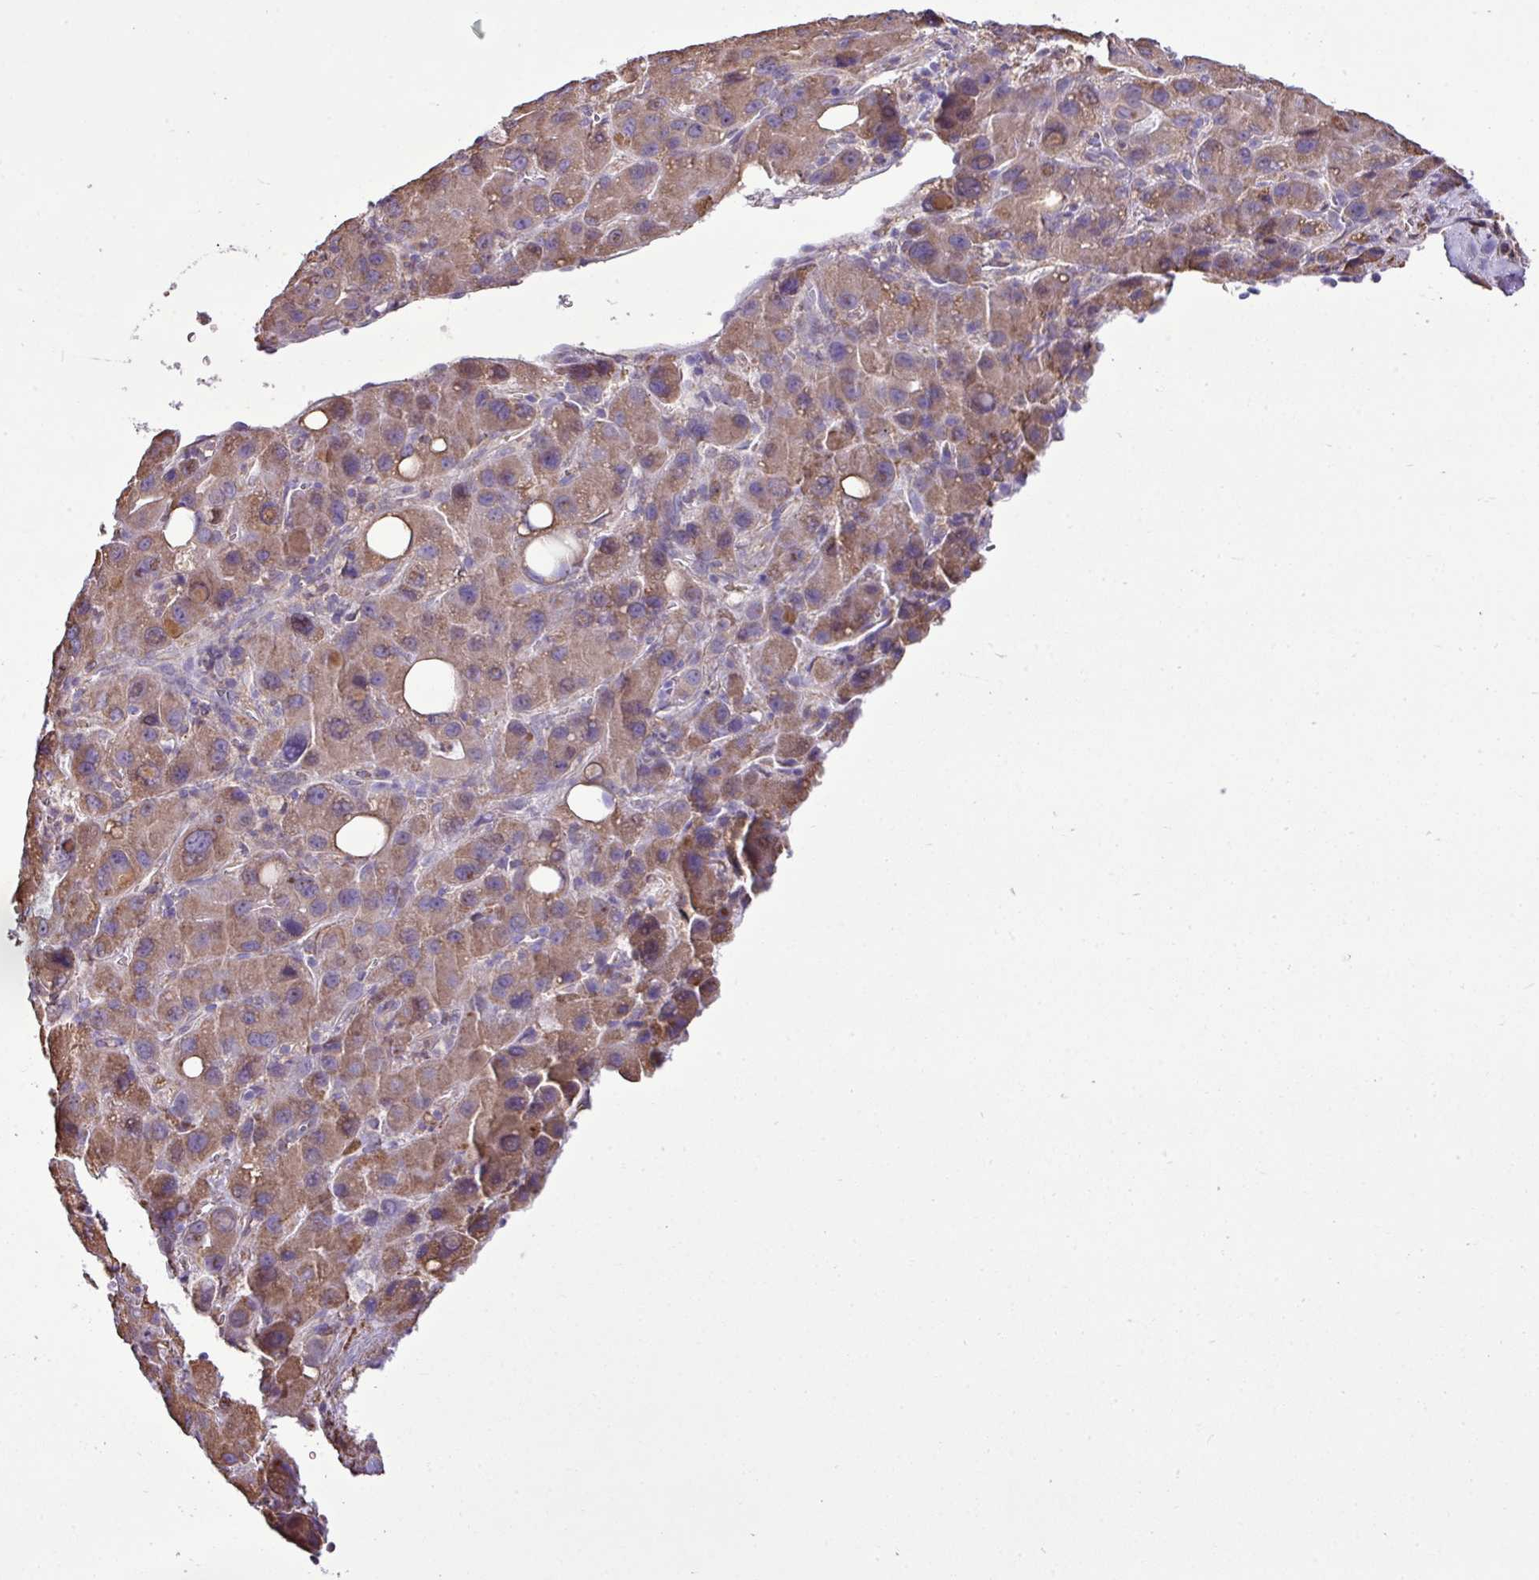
{"staining": {"intensity": "moderate", "quantity": ">75%", "location": "cytoplasmic/membranous"}, "tissue": "liver cancer", "cell_type": "Tumor cells", "image_type": "cancer", "snomed": [{"axis": "morphology", "description": "Carcinoma, Hepatocellular, NOS"}, {"axis": "topography", "description": "Liver"}], "caption": "Immunohistochemical staining of human liver hepatocellular carcinoma reveals medium levels of moderate cytoplasmic/membranous protein positivity in about >75% of tumor cells.", "gene": "ZSCAN5A", "patient": {"sex": "male", "age": 55}}